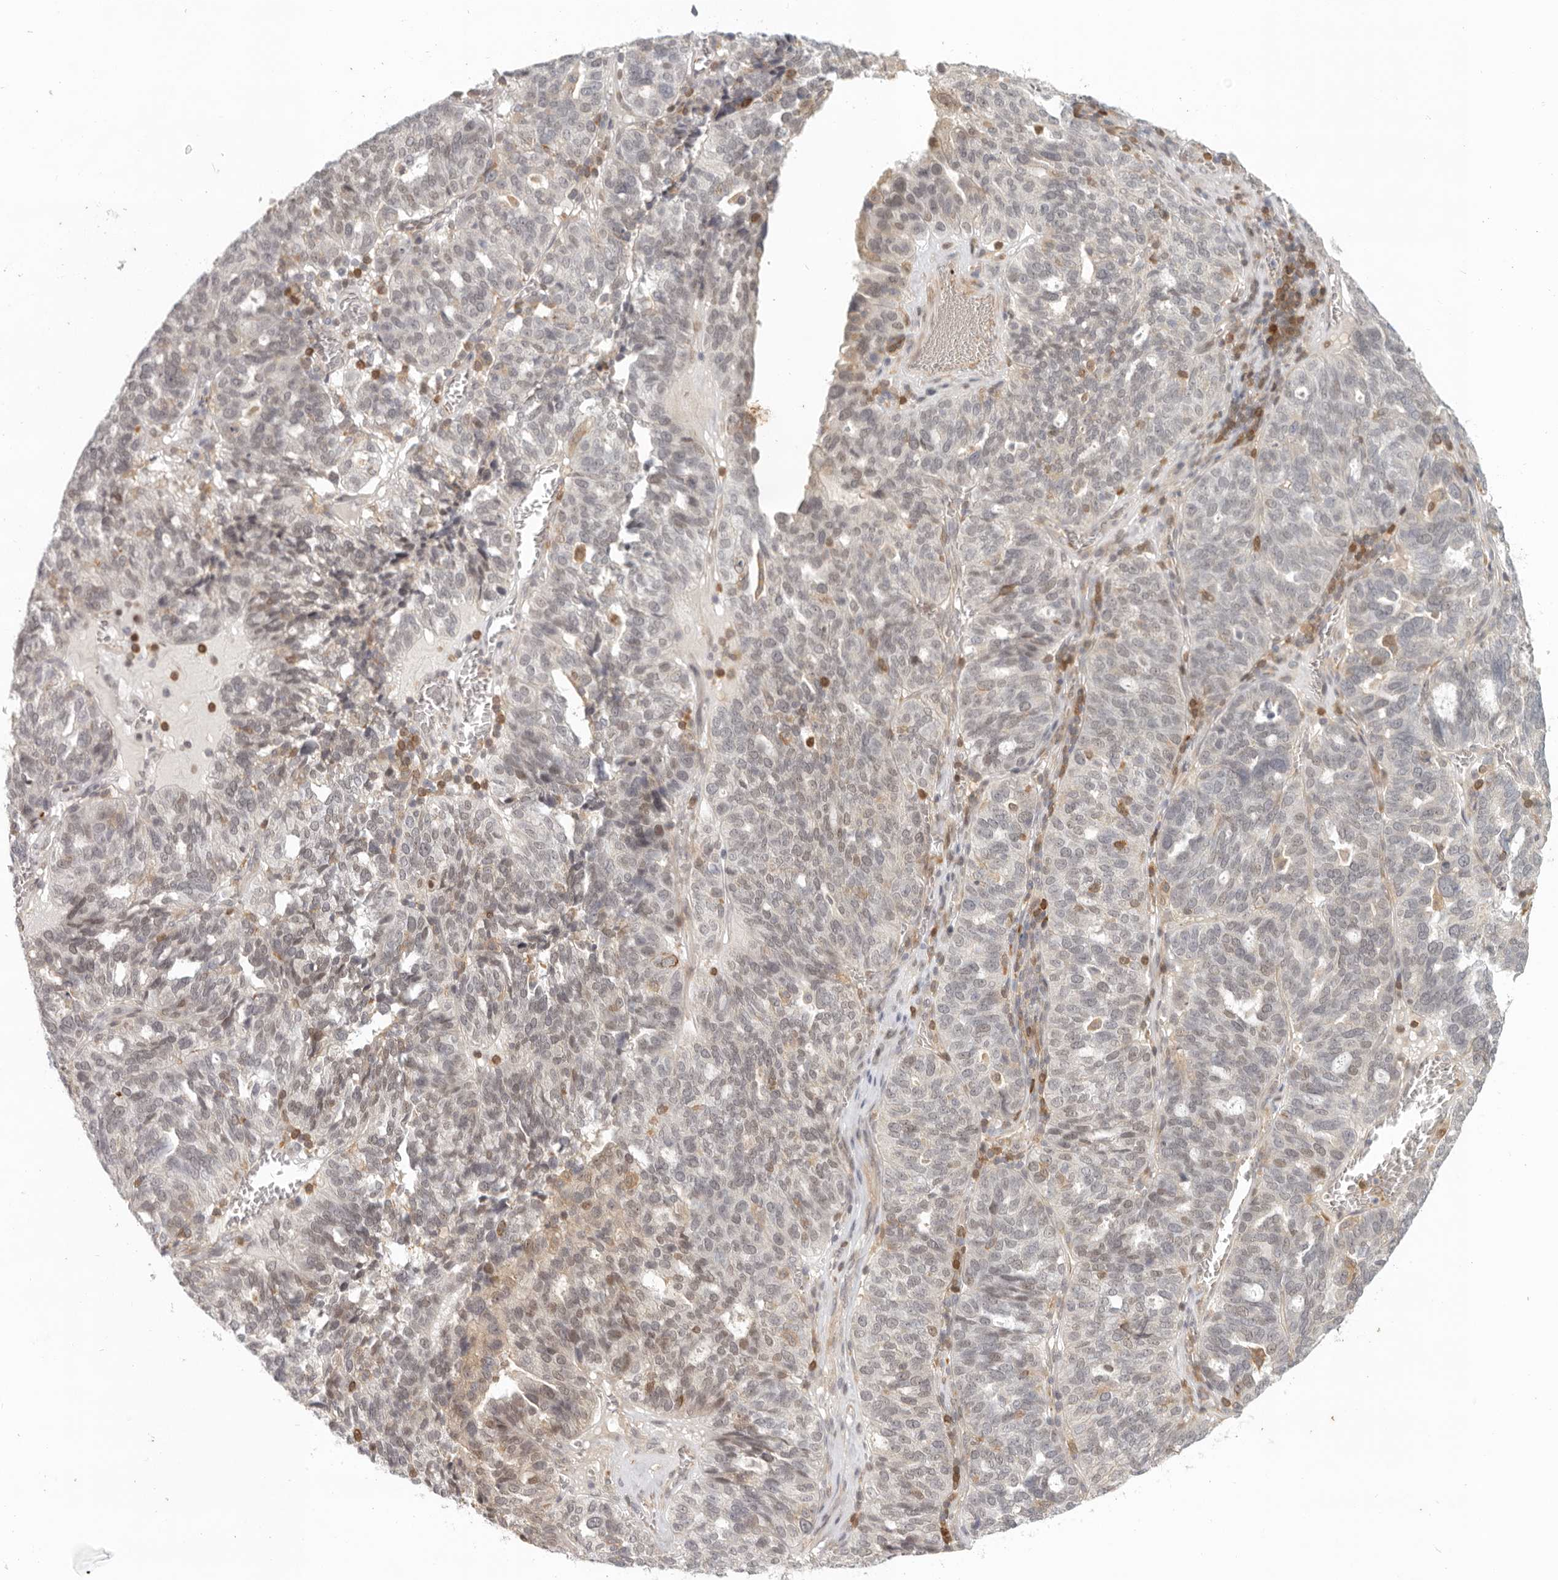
{"staining": {"intensity": "weak", "quantity": "<25%", "location": "nuclear"}, "tissue": "ovarian cancer", "cell_type": "Tumor cells", "image_type": "cancer", "snomed": [{"axis": "morphology", "description": "Cystadenocarcinoma, serous, NOS"}, {"axis": "topography", "description": "Ovary"}], "caption": "This is a micrograph of immunohistochemistry (IHC) staining of ovarian cancer (serous cystadenocarcinoma), which shows no positivity in tumor cells.", "gene": "AHDC1", "patient": {"sex": "female", "age": 59}}